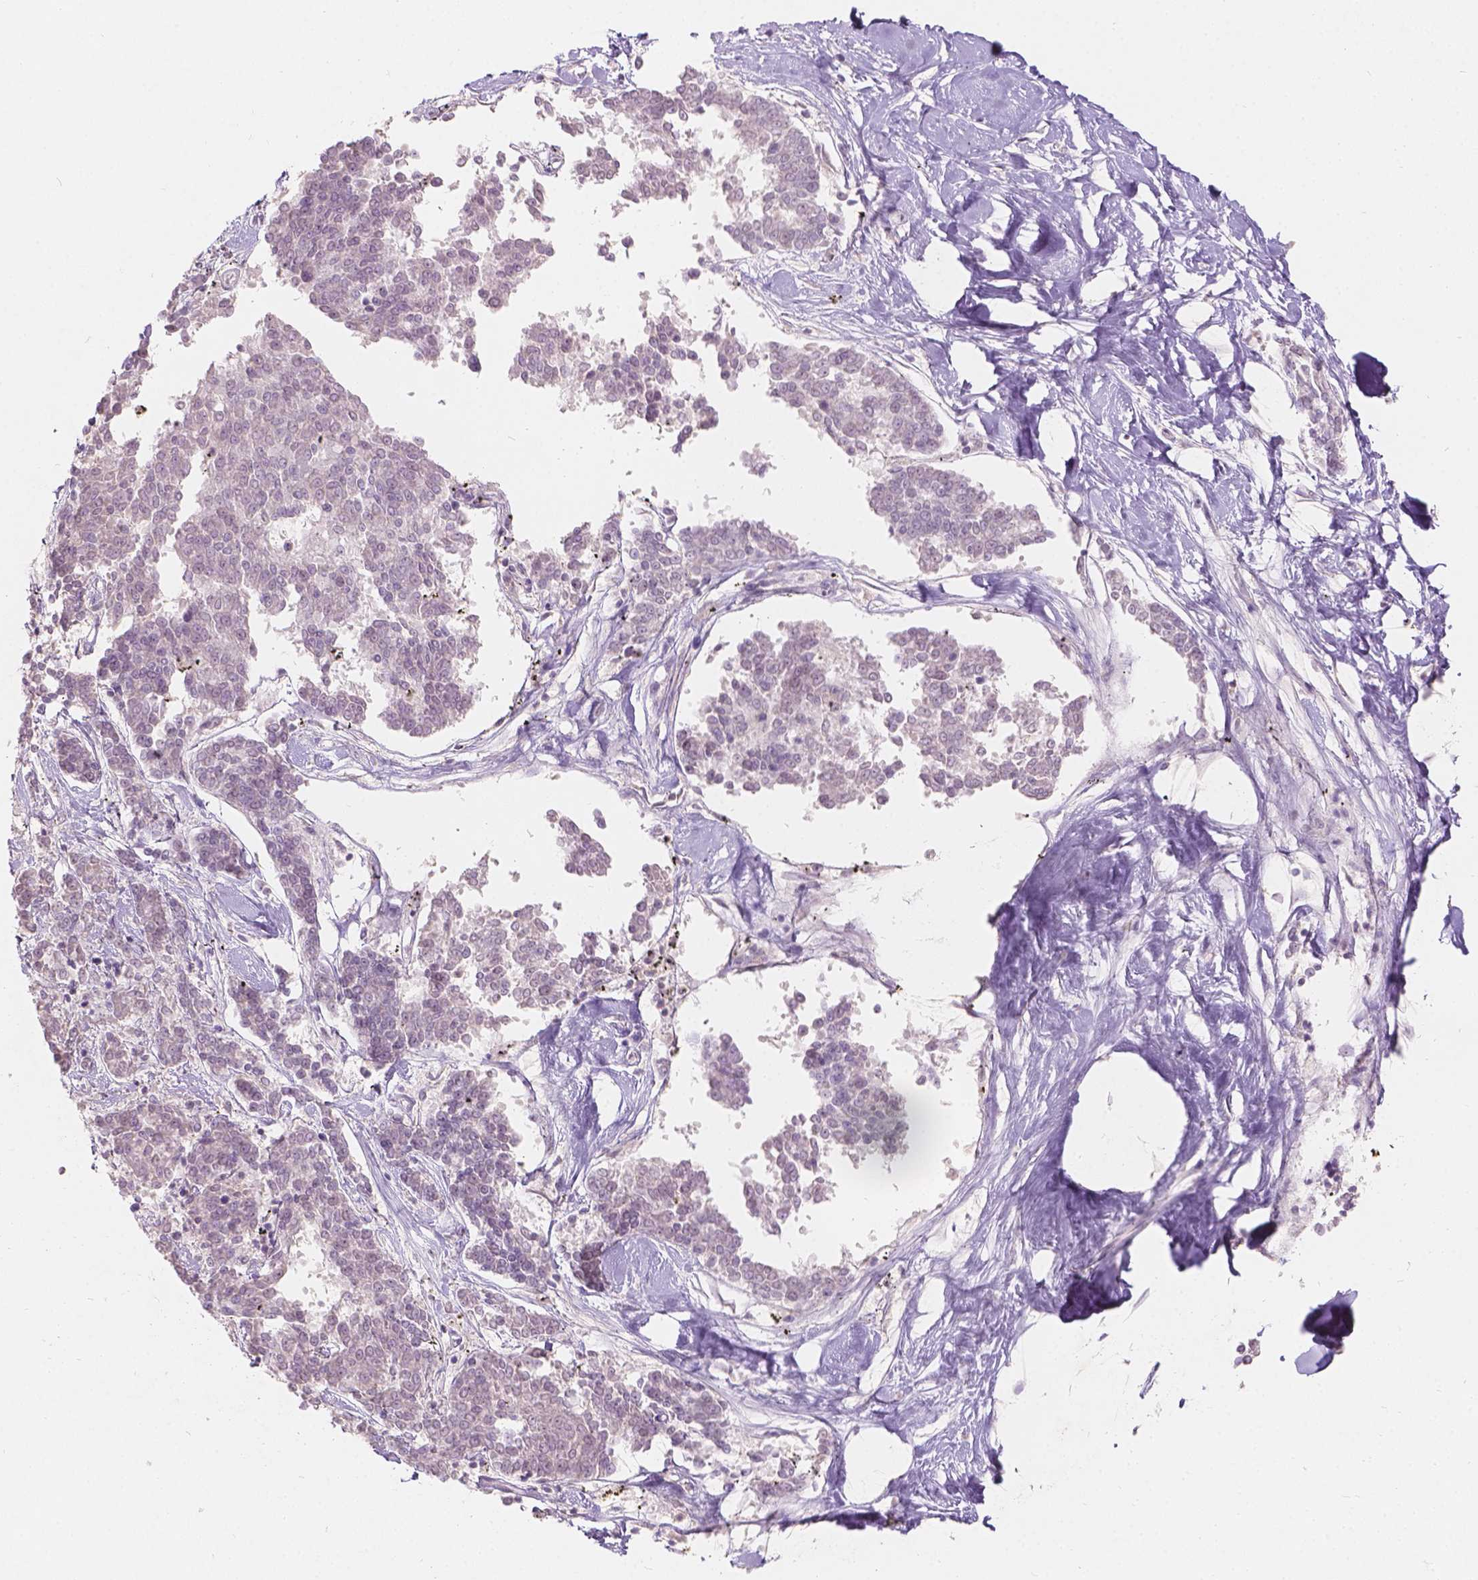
{"staining": {"intensity": "negative", "quantity": "none", "location": "none"}, "tissue": "melanoma", "cell_type": "Tumor cells", "image_type": "cancer", "snomed": [{"axis": "morphology", "description": "Malignant melanoma, NOS"}, {"axis": "topography", "description": "Skin"}], "caption": "Immunohistochemistry photomicrograph of melanoma stained for a protein (brown), which demonstrates no expression in tumor cells. Brightfield microscopy of IHC stained with DAB (brown) and hematoxylin (blue), captured at high magnification.", "gene": "DCAF4L1", "patient": {"sex": "female", "age": 72}}